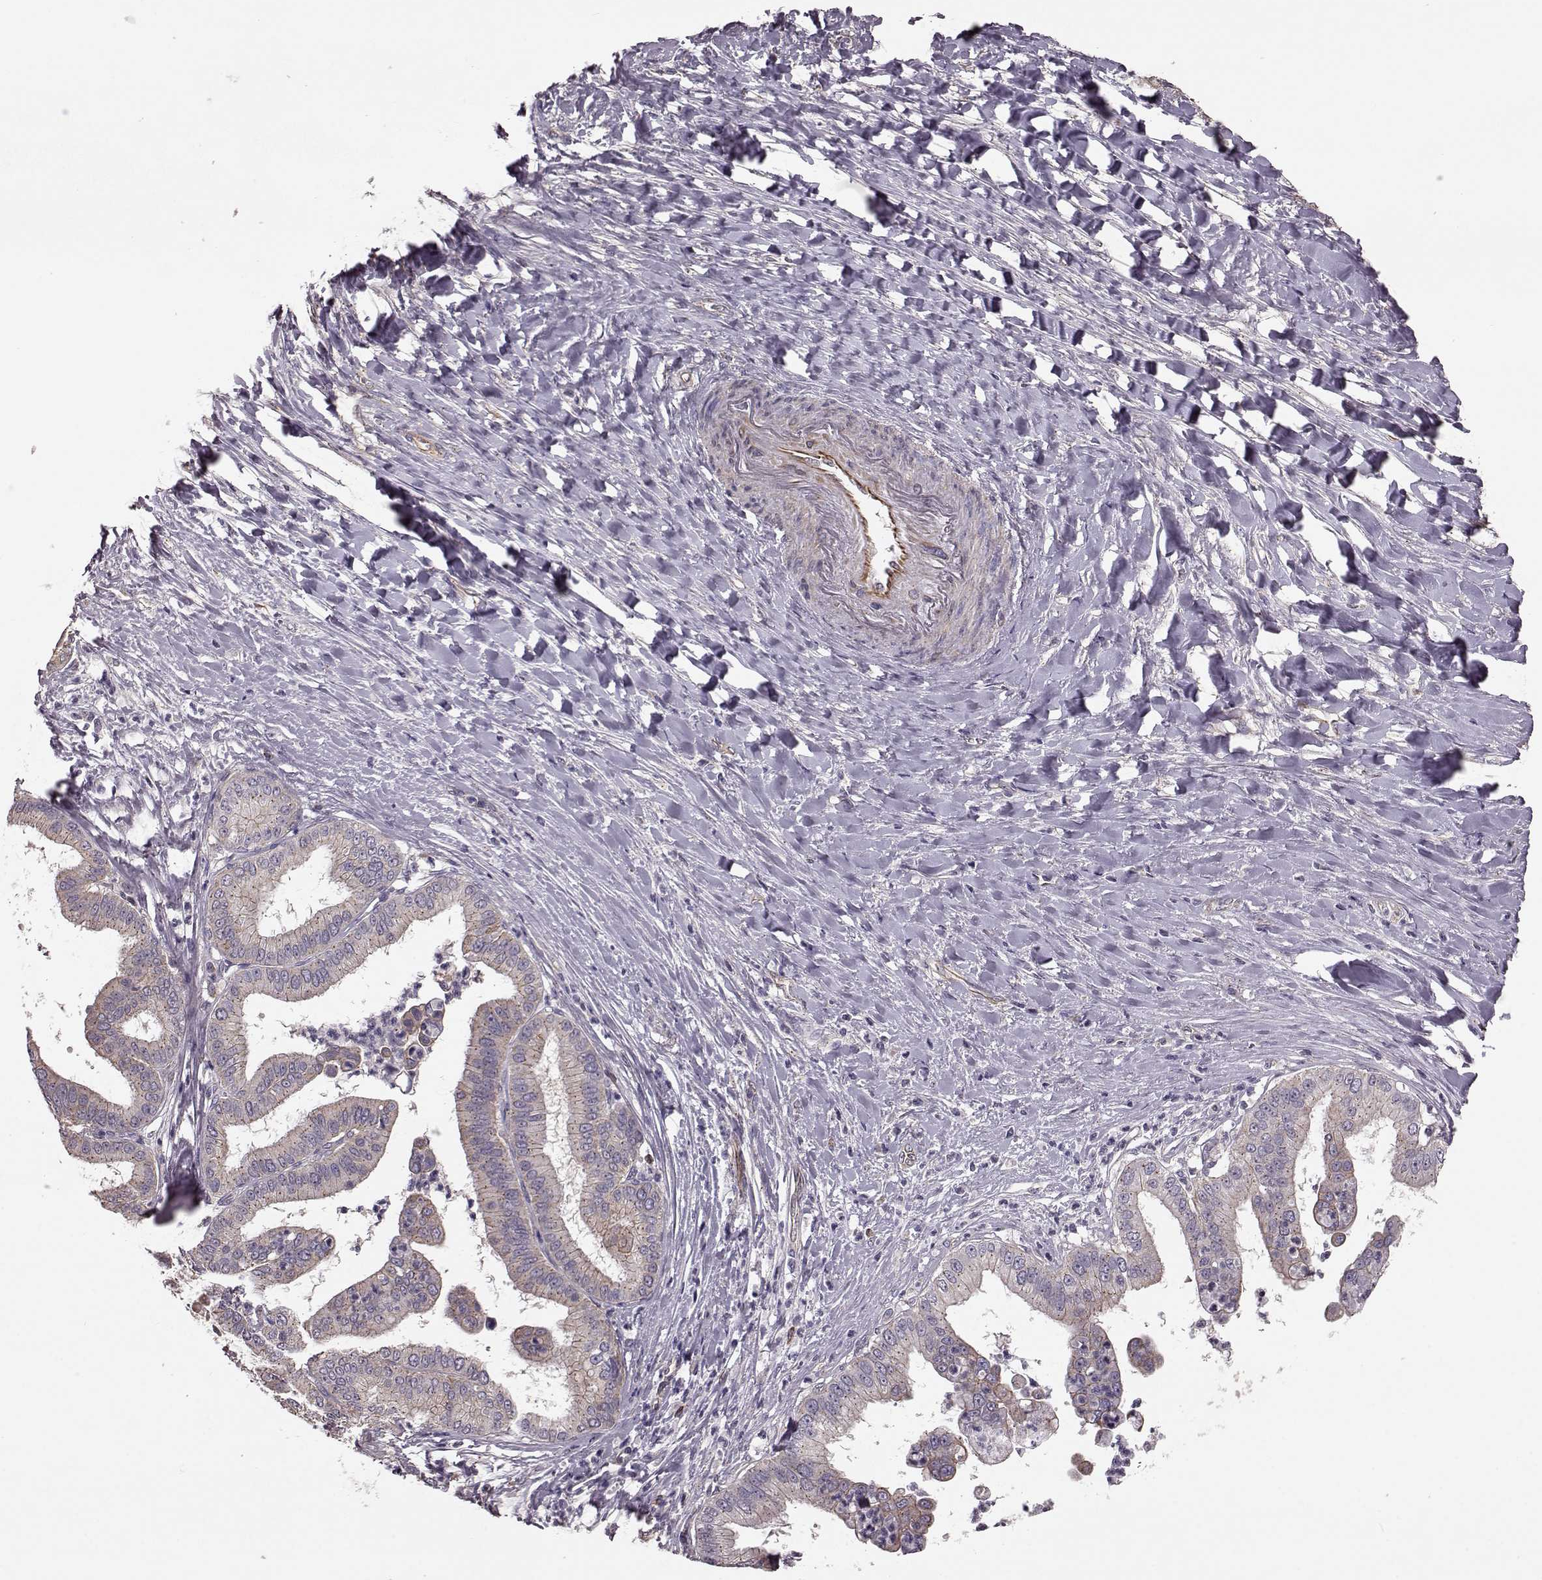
{"staining": {"intensity": "weak", "quantity": "<25%", "location": "cytoplasmic/membranous"}, "tissue": "liver cancer", "cell_type": "Tumor cells", "image_type": "cancer", "snomed": [{"axis": "morphology", "description": "Cholangiocarcinoma"}, {"axis": "topography", "description": "Liver"}], "caption": "Photomicrograph shows no protein expression in tumor cells of cholangiocarcinoma (liver) tissue.", "gene": "NTF3", "patient": {"sex": "female", "age": 54}}